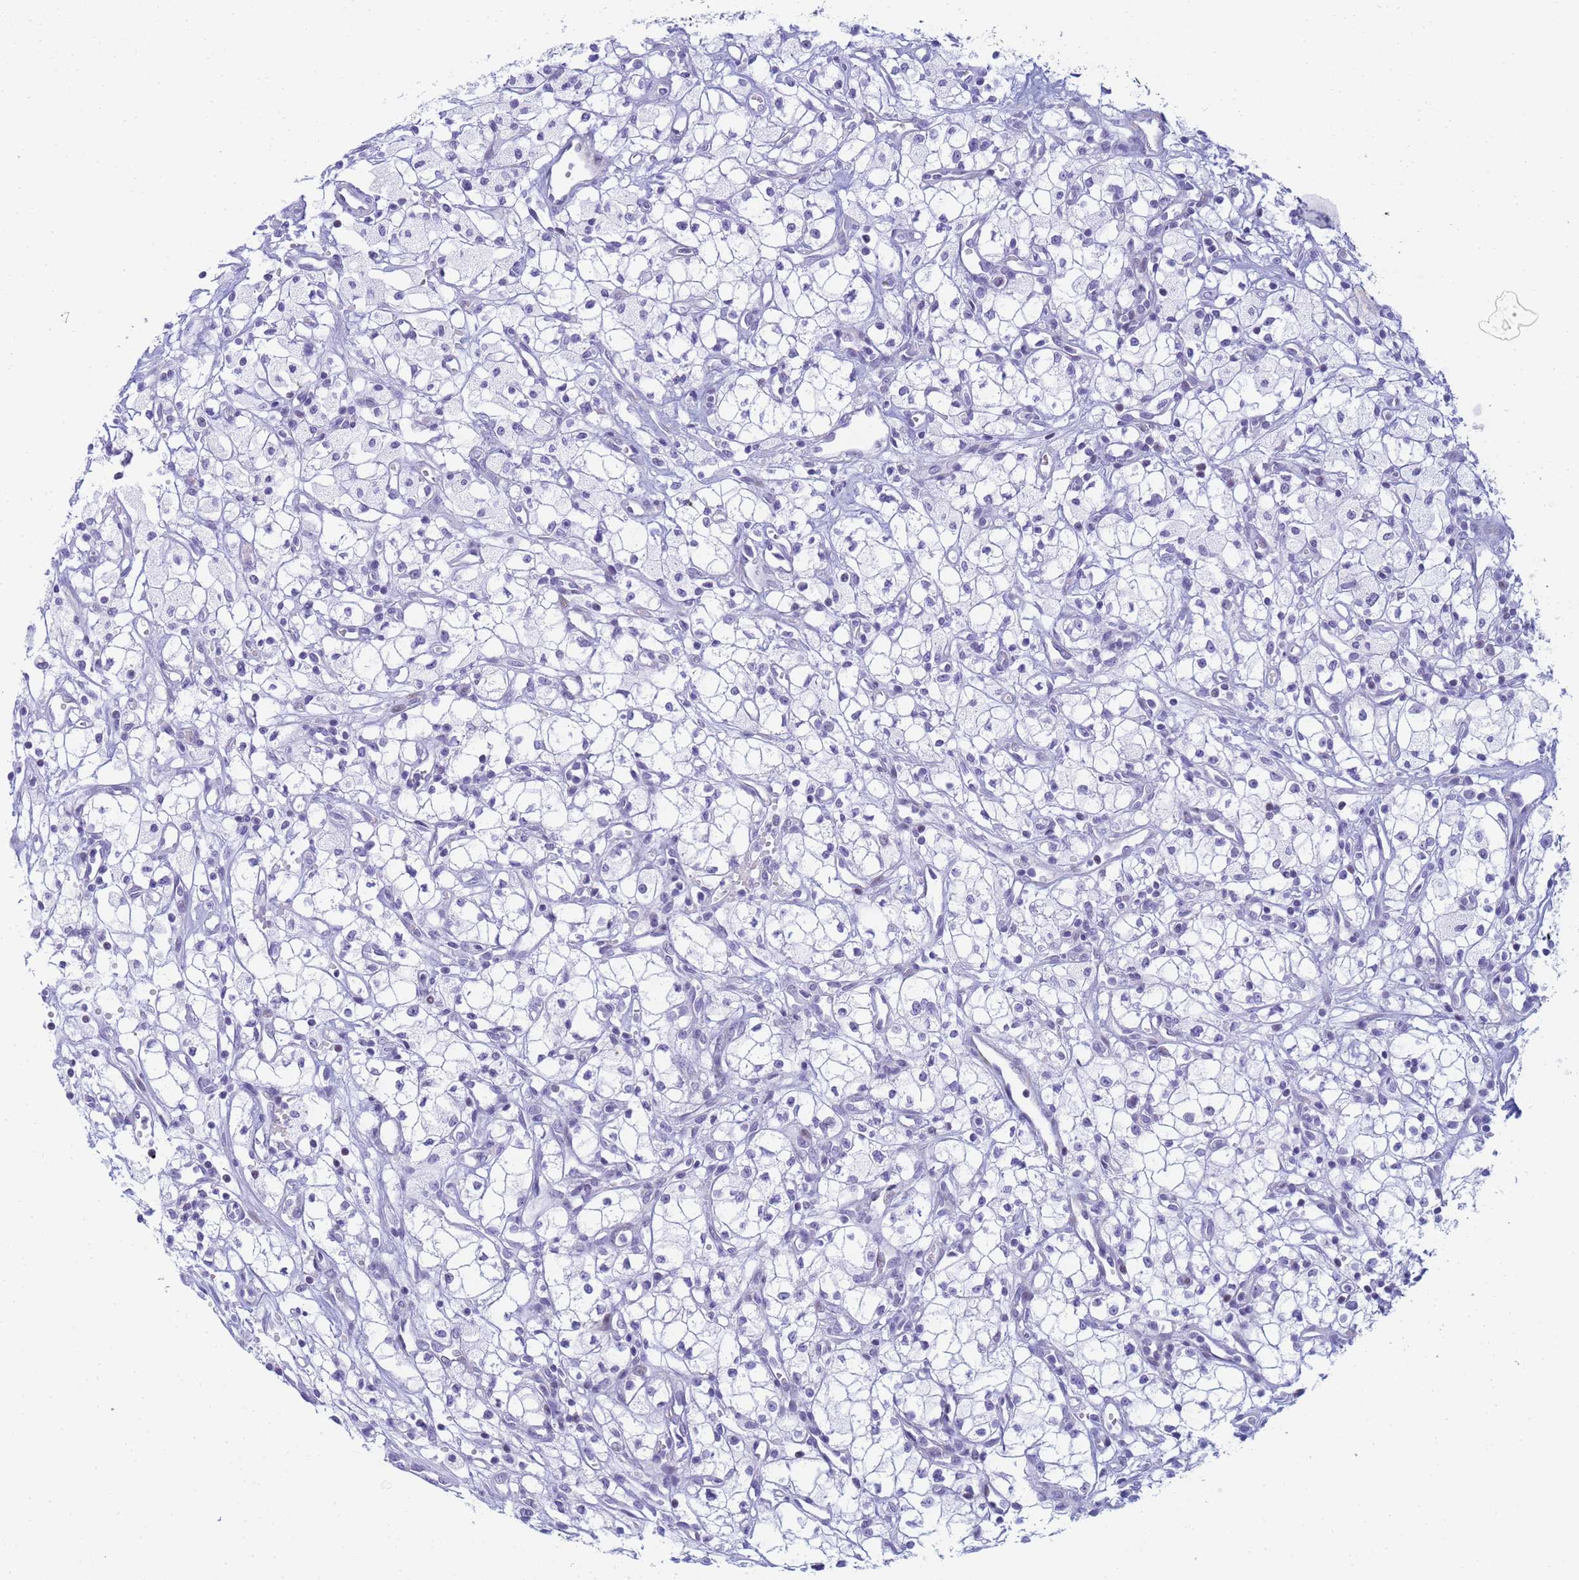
{"staining": {"intensity": "negative", "quantity": "none", "location": "none"}, "tissue": "renal cancer", "cell_type": "Tumor cells", "image_type": "cancer", "snomed": [{"axis": "morphology", "description": "Adenocarcinoma, NOS"}, {"axis": "topography", "description": "Kidney"}], "caption": "Immunohistochemistry (IHC) histopathology image of neoplastic tissue: human renal cancer stained with DAB (3,3'-diaminobenzidine) shows no significant protein positivity in tumor cells.", "gene": "SNX20", "patient": {"sex": "male", "age": 59}}